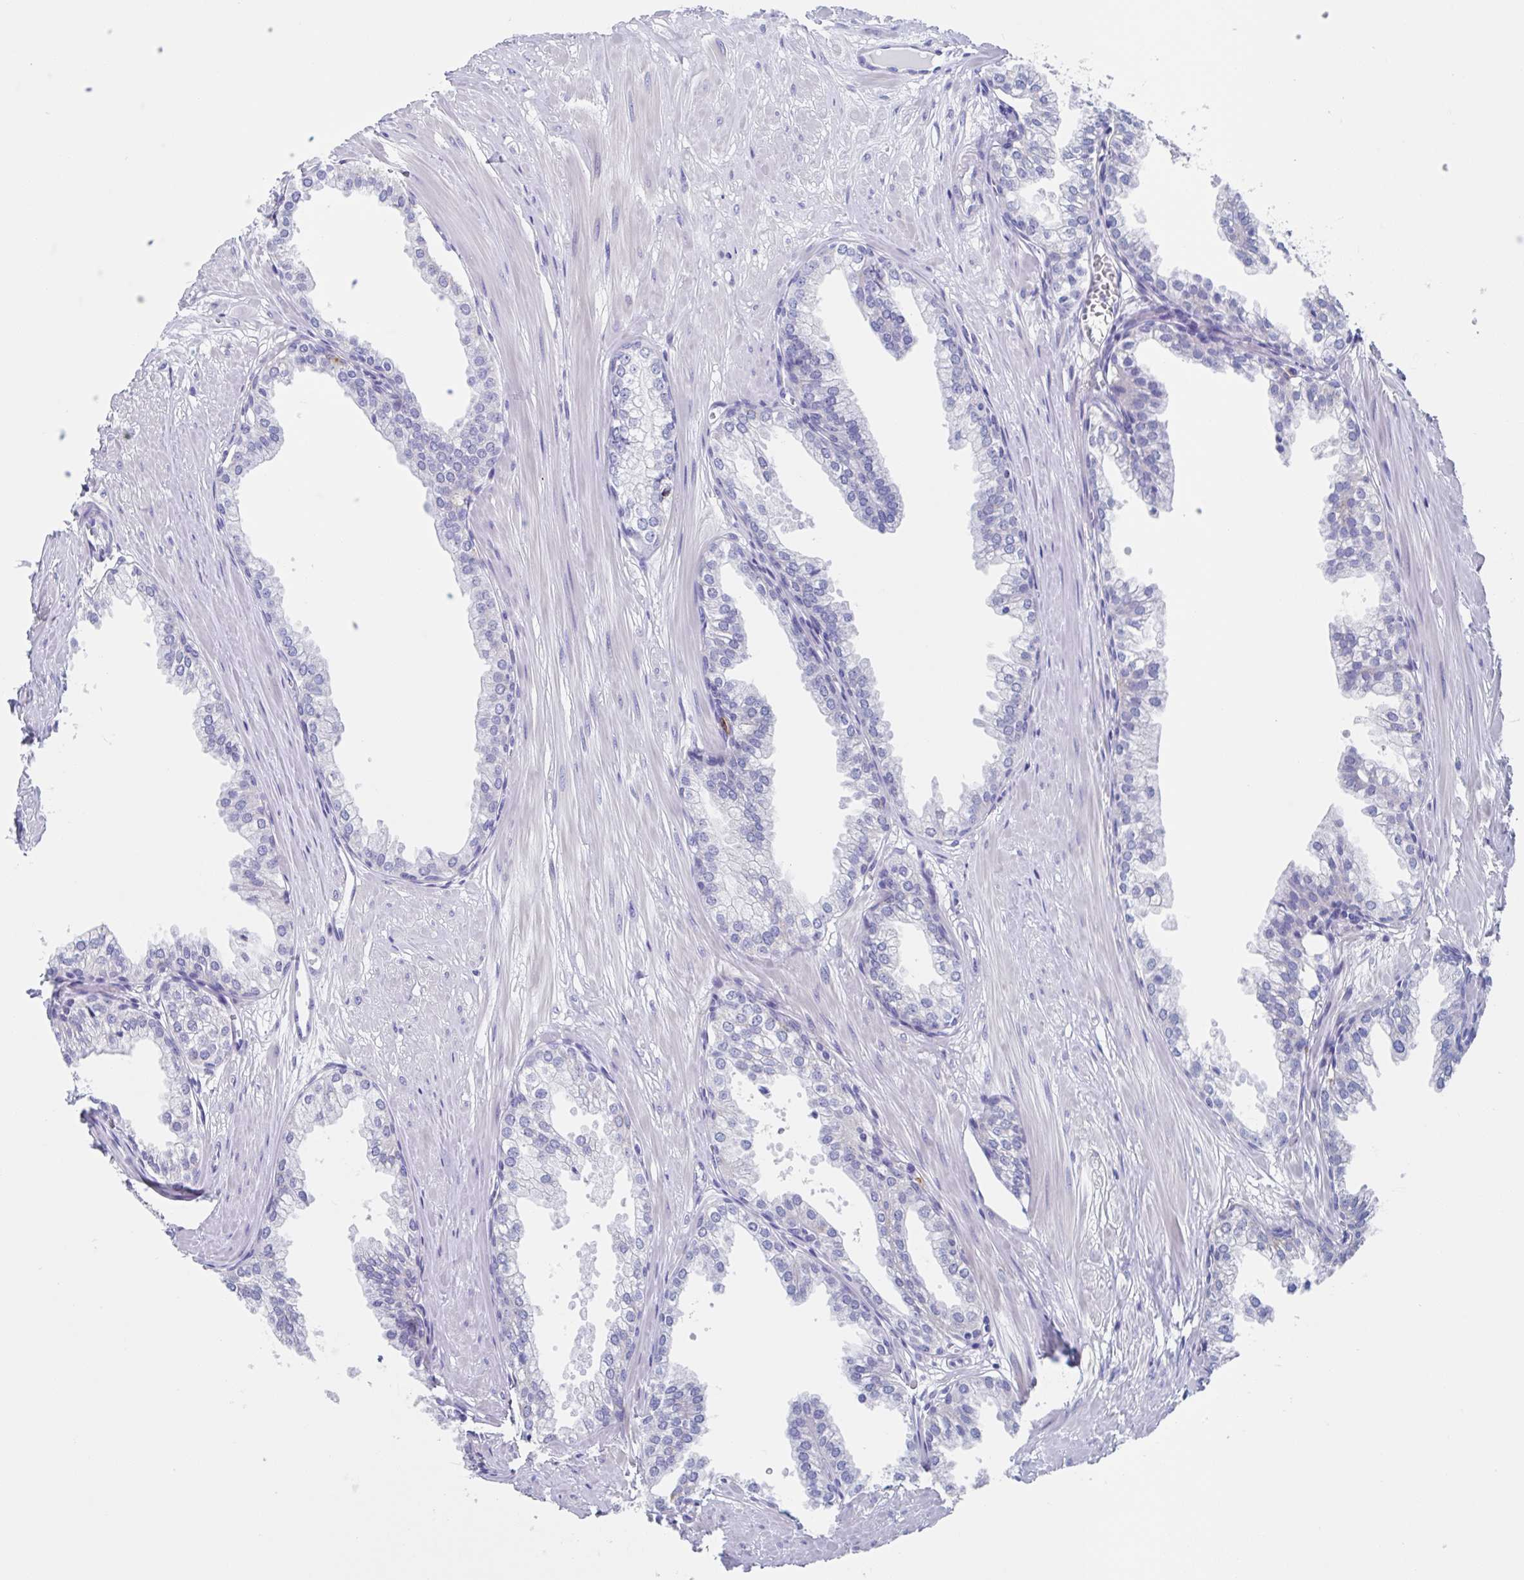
{"staining": {"intensity": "negative", "quantity": "none", "location": "none"}, "tissue": "prostate", "cell_type": "Glandular cells", "image_type": "normal", "snomed": [{"axis": "morphology", "description": "Normal tissue, NOS"}, {"axis": "topography", "description": "Prostate"}, {"axis": "topography", "description": "Peripheral nerve tissue"}], "caption": "Human prostate stained for a protein using IHC exhibits no positivity in glandular cells.", "gene": "FCGR3A", "patient": {"sex": "male", "age": 55}}